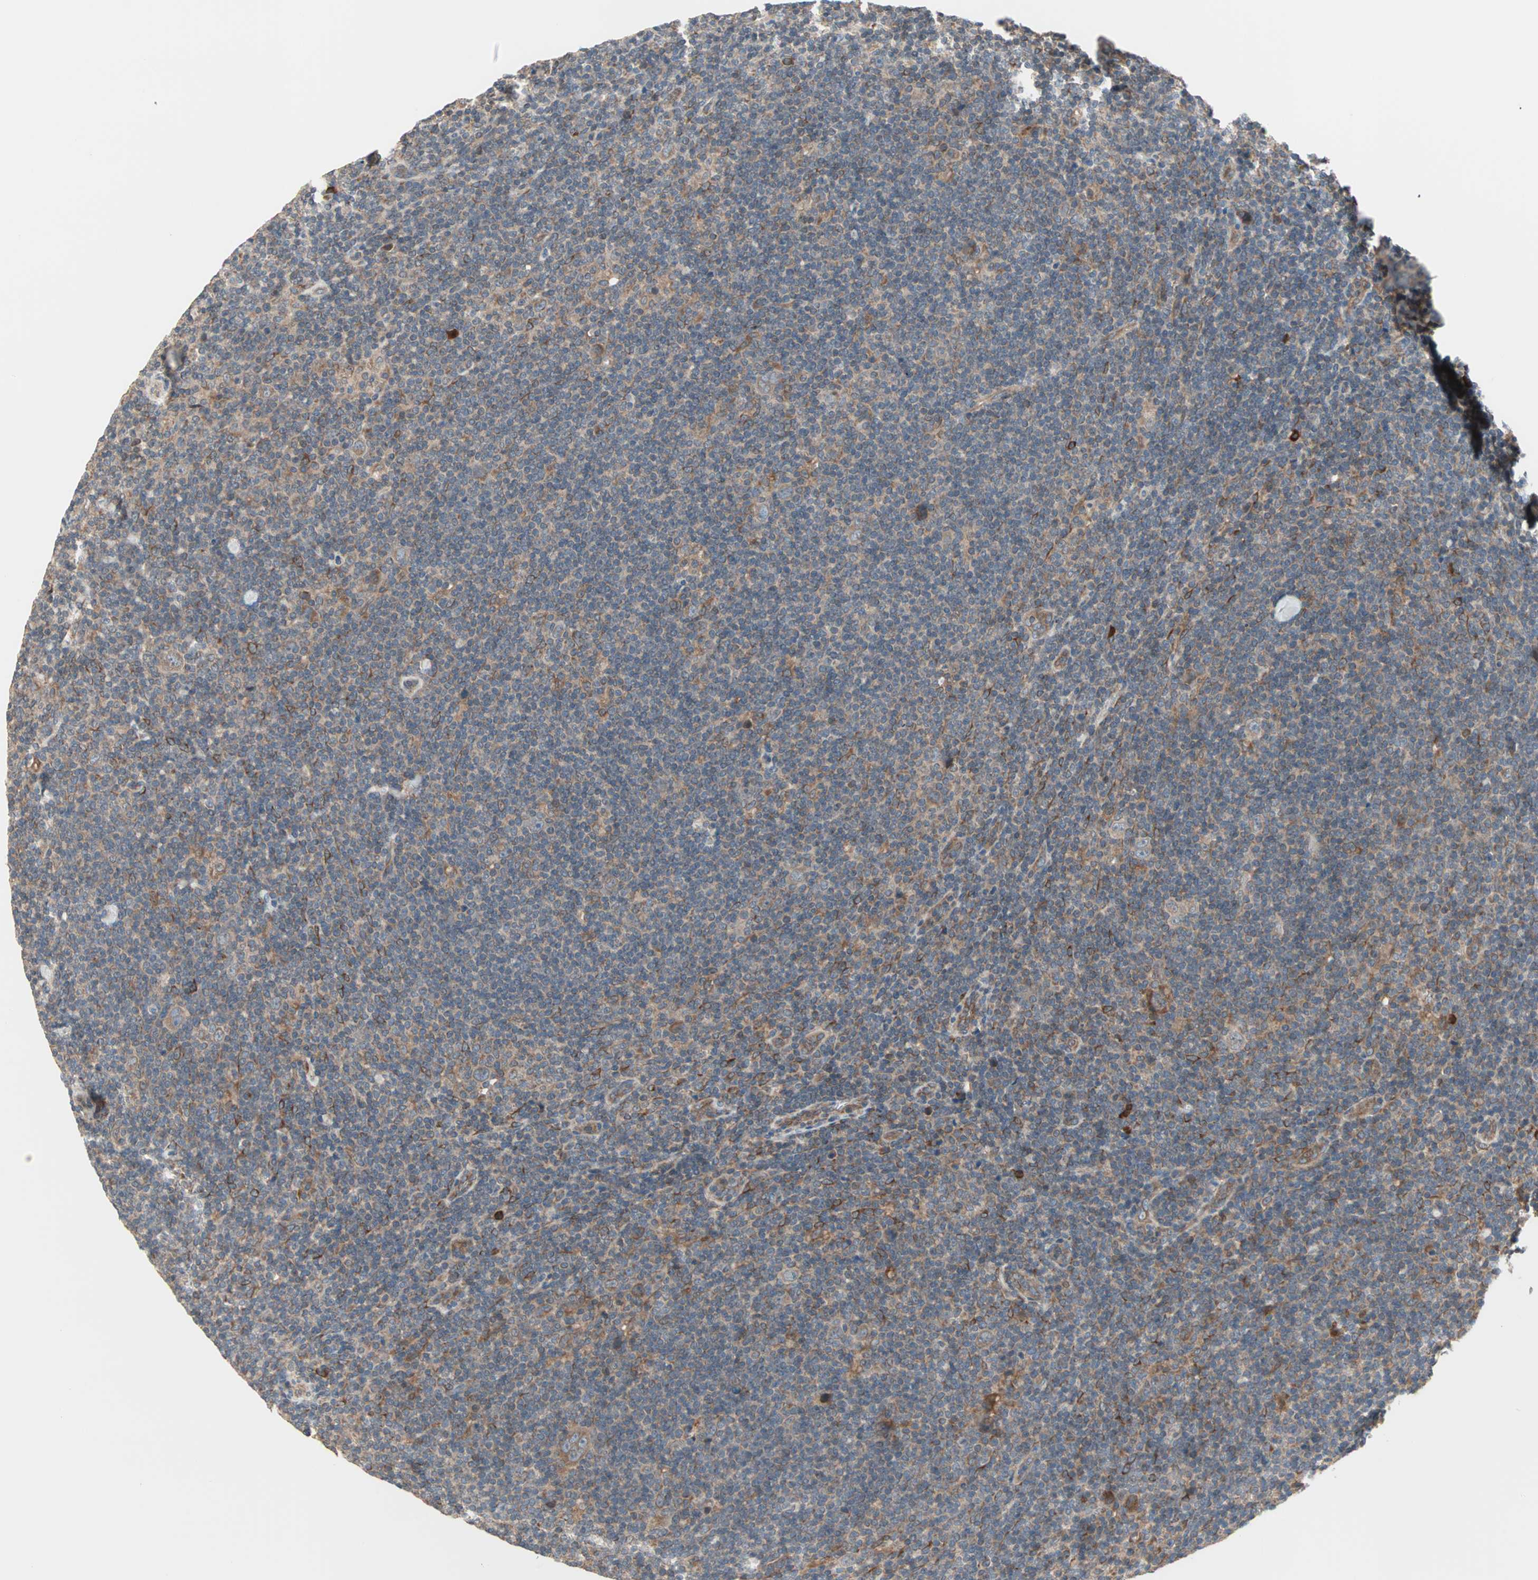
{"staining": {"intensity": "moderate", "quantity": ">75%", "location": "cytoplasmic/membranous"}, "tissue": "lymphoma", "cell_type": "Tumor cells", "image_type": "cancer", "snomed": [{"axis": "morphology", "description": "Hodgkin's disease, NOS"}, {"axis": "topography", "description": "Lymph node"}], "caption": "Immunohistochemical staining of lymphoma demonstrates medium levels of moderate cytoplasmic/membranous positivity in approximately >75% of tumor cells.", "gene": "SAR1A", "patient": {"sex": "female", "age": 57}}